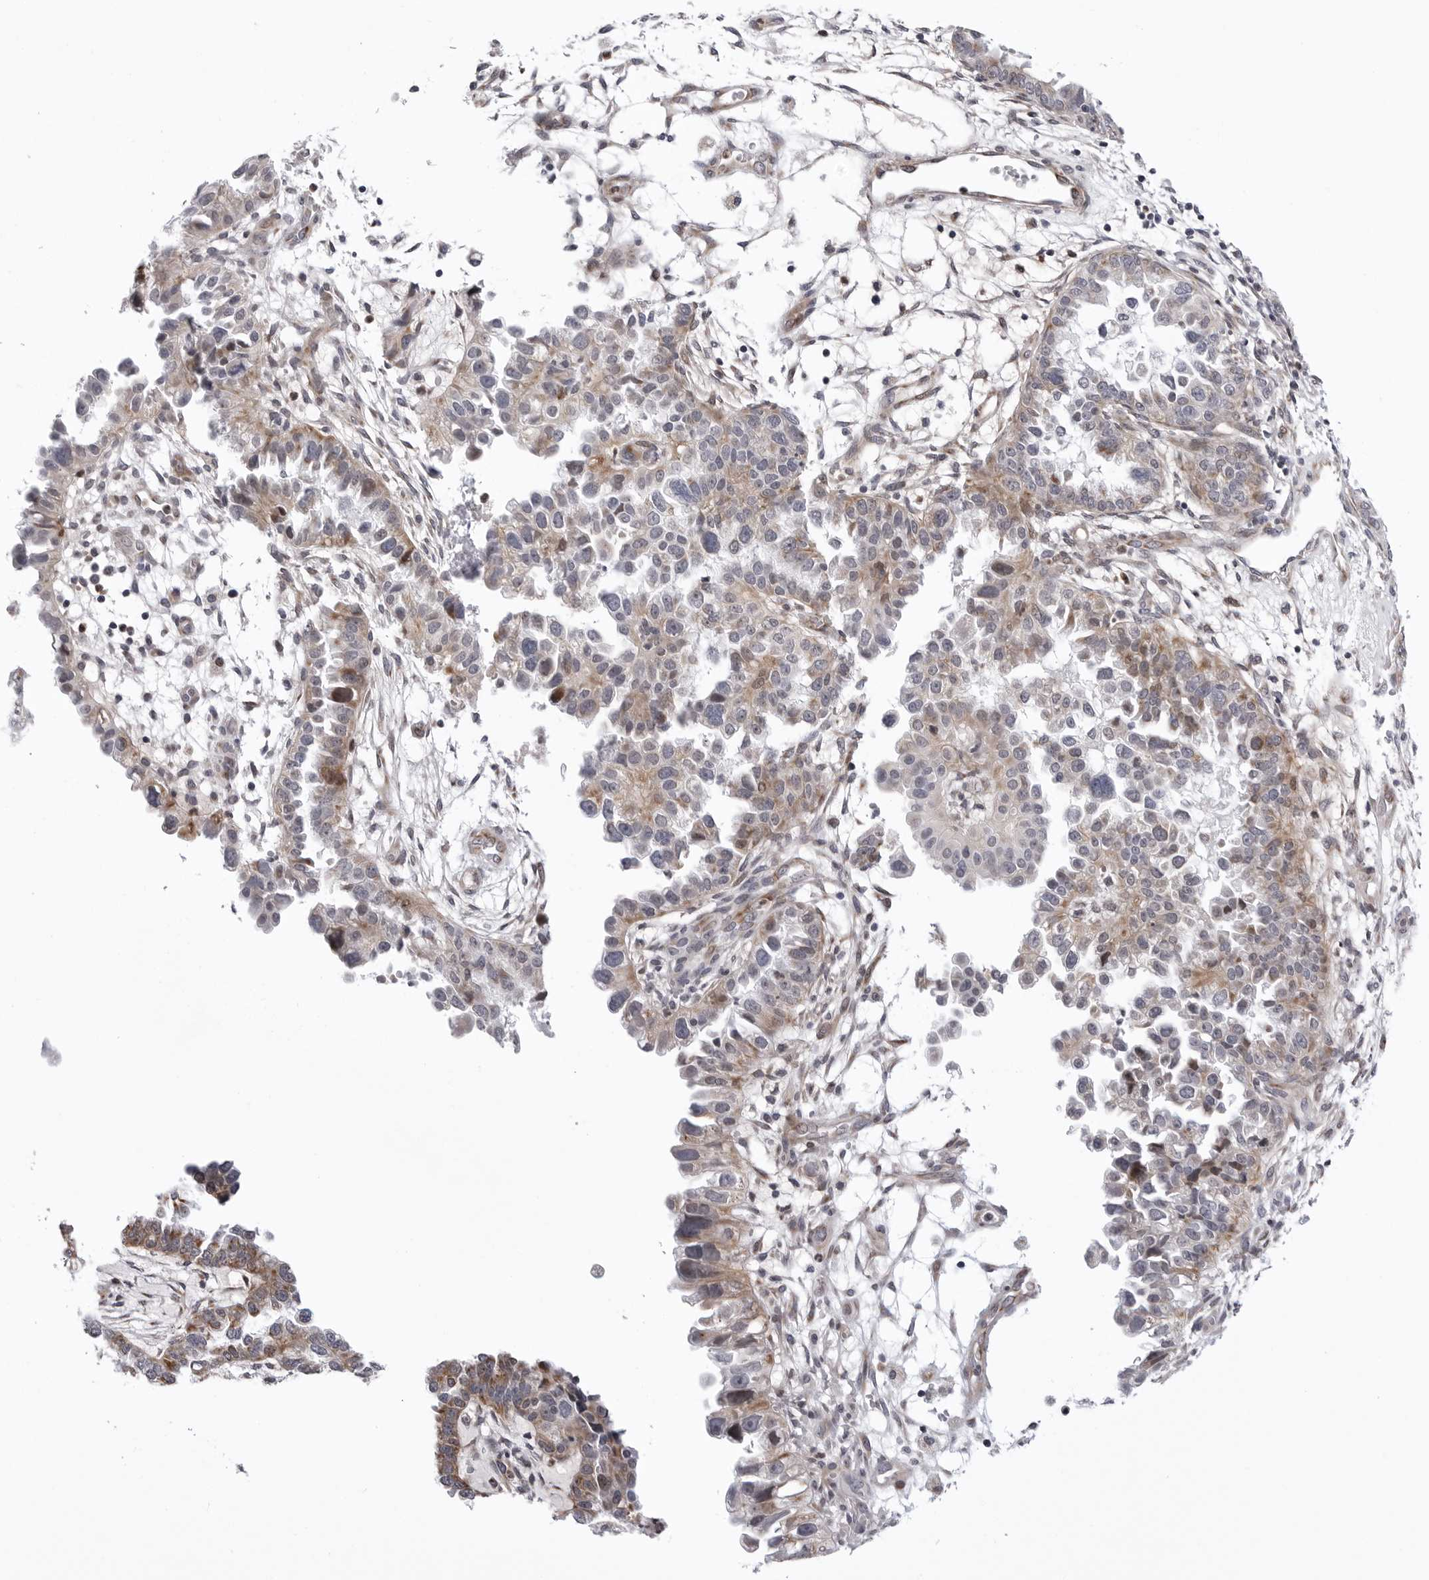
{"staining": {"intensity": "weak", "quantity": "25%-75%", "location": "cytoplasmic/membranous"}, "tissue": "endometrial cancer", "cell_type": "Tumor cells", "image_type": "cancer", "snomed": [{"axis": "morphology", "description": "Adenocarcinoma, NOS"}, {"axis": "topography", "description": "Endometrium"}], "caption": "Endometrial cancer stained for a protein (brown) shows weak cytoplasmic/membranous positive staining in approximately 25%-75% of tumor cells.", "gene": "CDK20", "patient": {"sex": "female", "age": 85}}